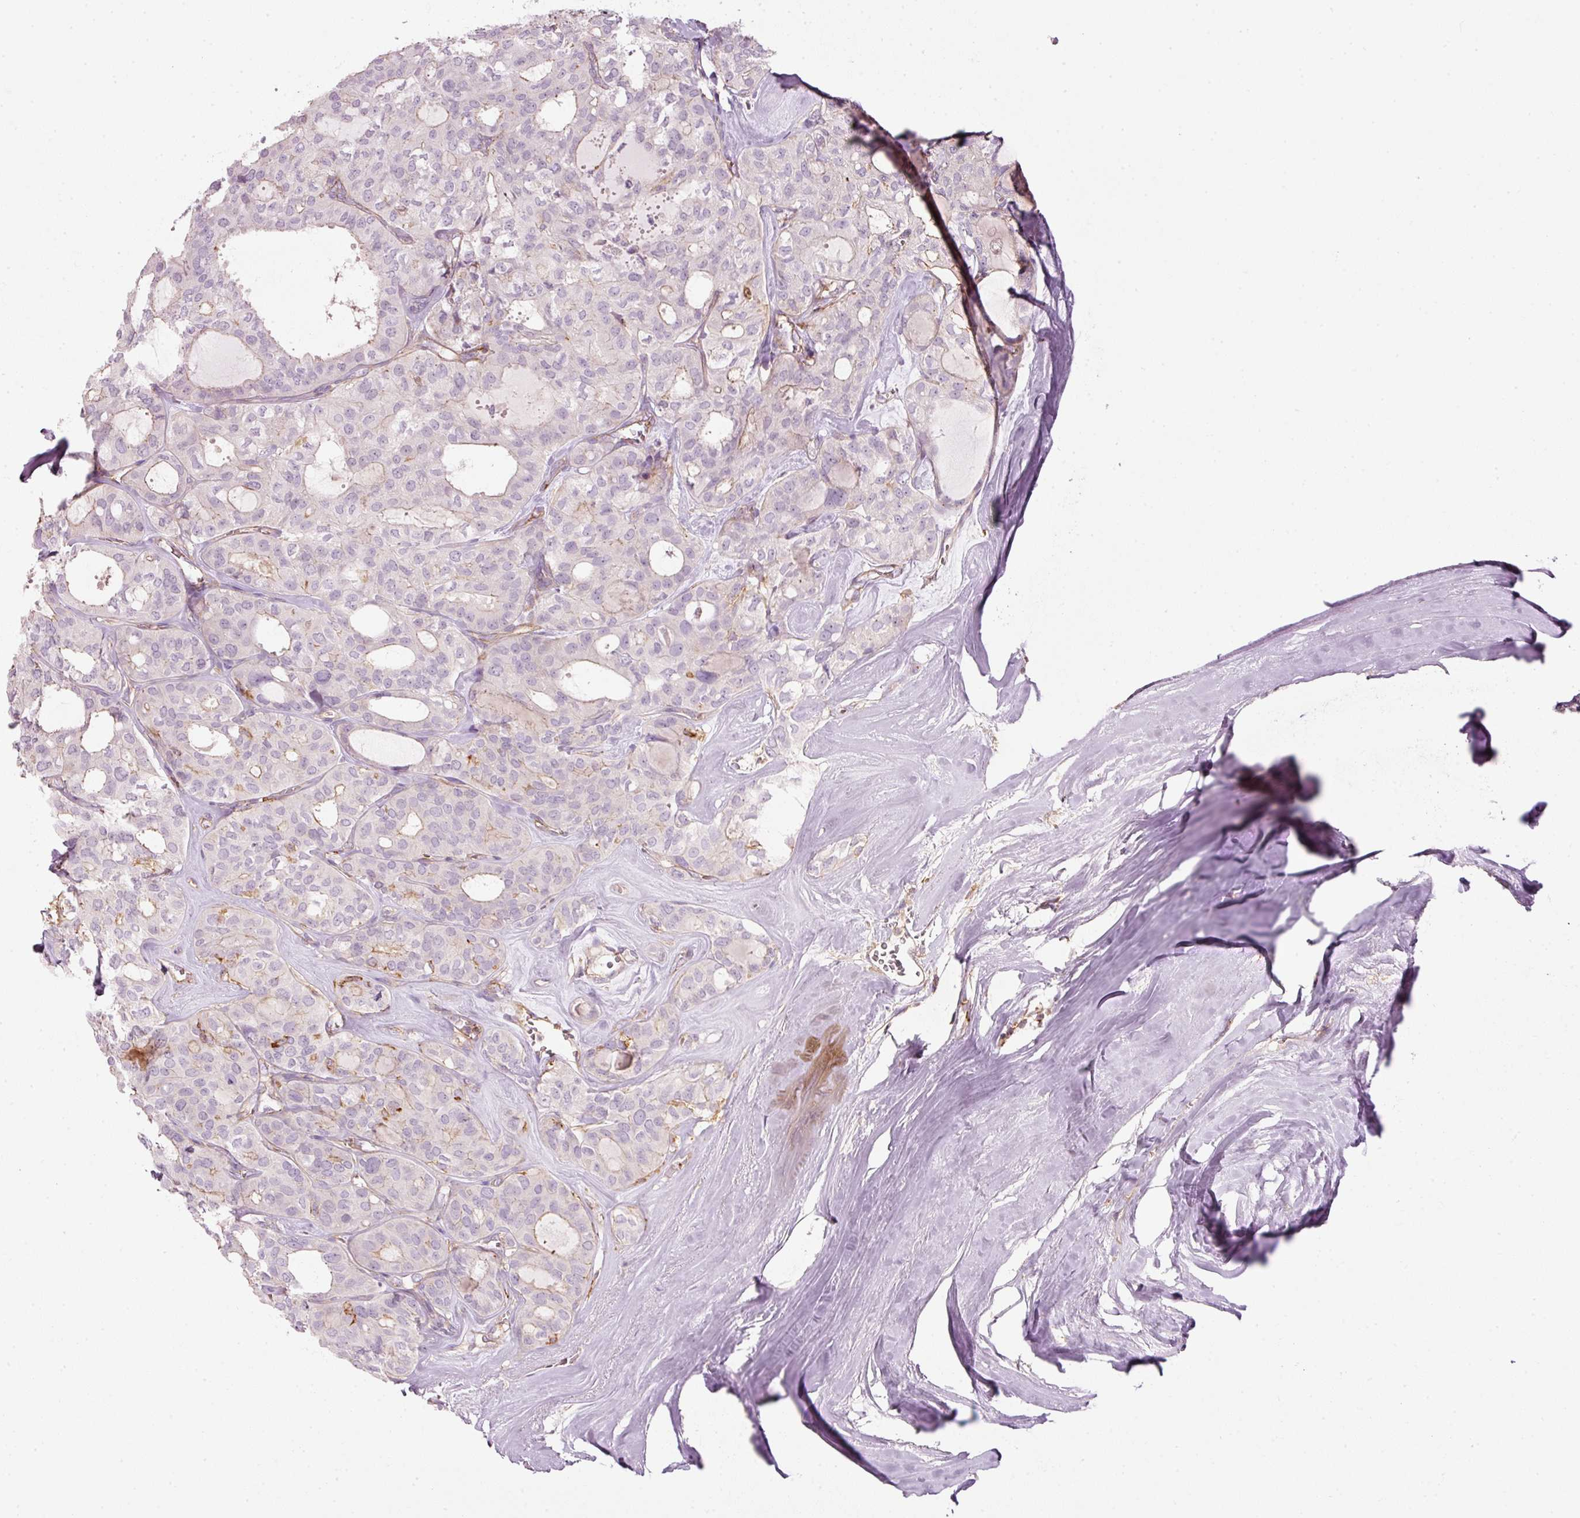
{"staining": {"intensity": "negative", "quantity": "none", "location": "none"}, "tissue": "thyroid cancer", "cell_type": "Tumor cells", "image_type": "cancer", "snomed": [{"axis": "morphology", "description": "Follicular adenoma carcinoma, NOS"}, {"axis": "topography", "description": "Thyroid gland"}], "caption": "Histopathology image shows no significant protein staining in tumor cells of thyroid follicular adenoma carcinoma. Nuclei are stained in blue.", "gene": "SIPA1", "patient": {"sex": "male", "age": 75}}